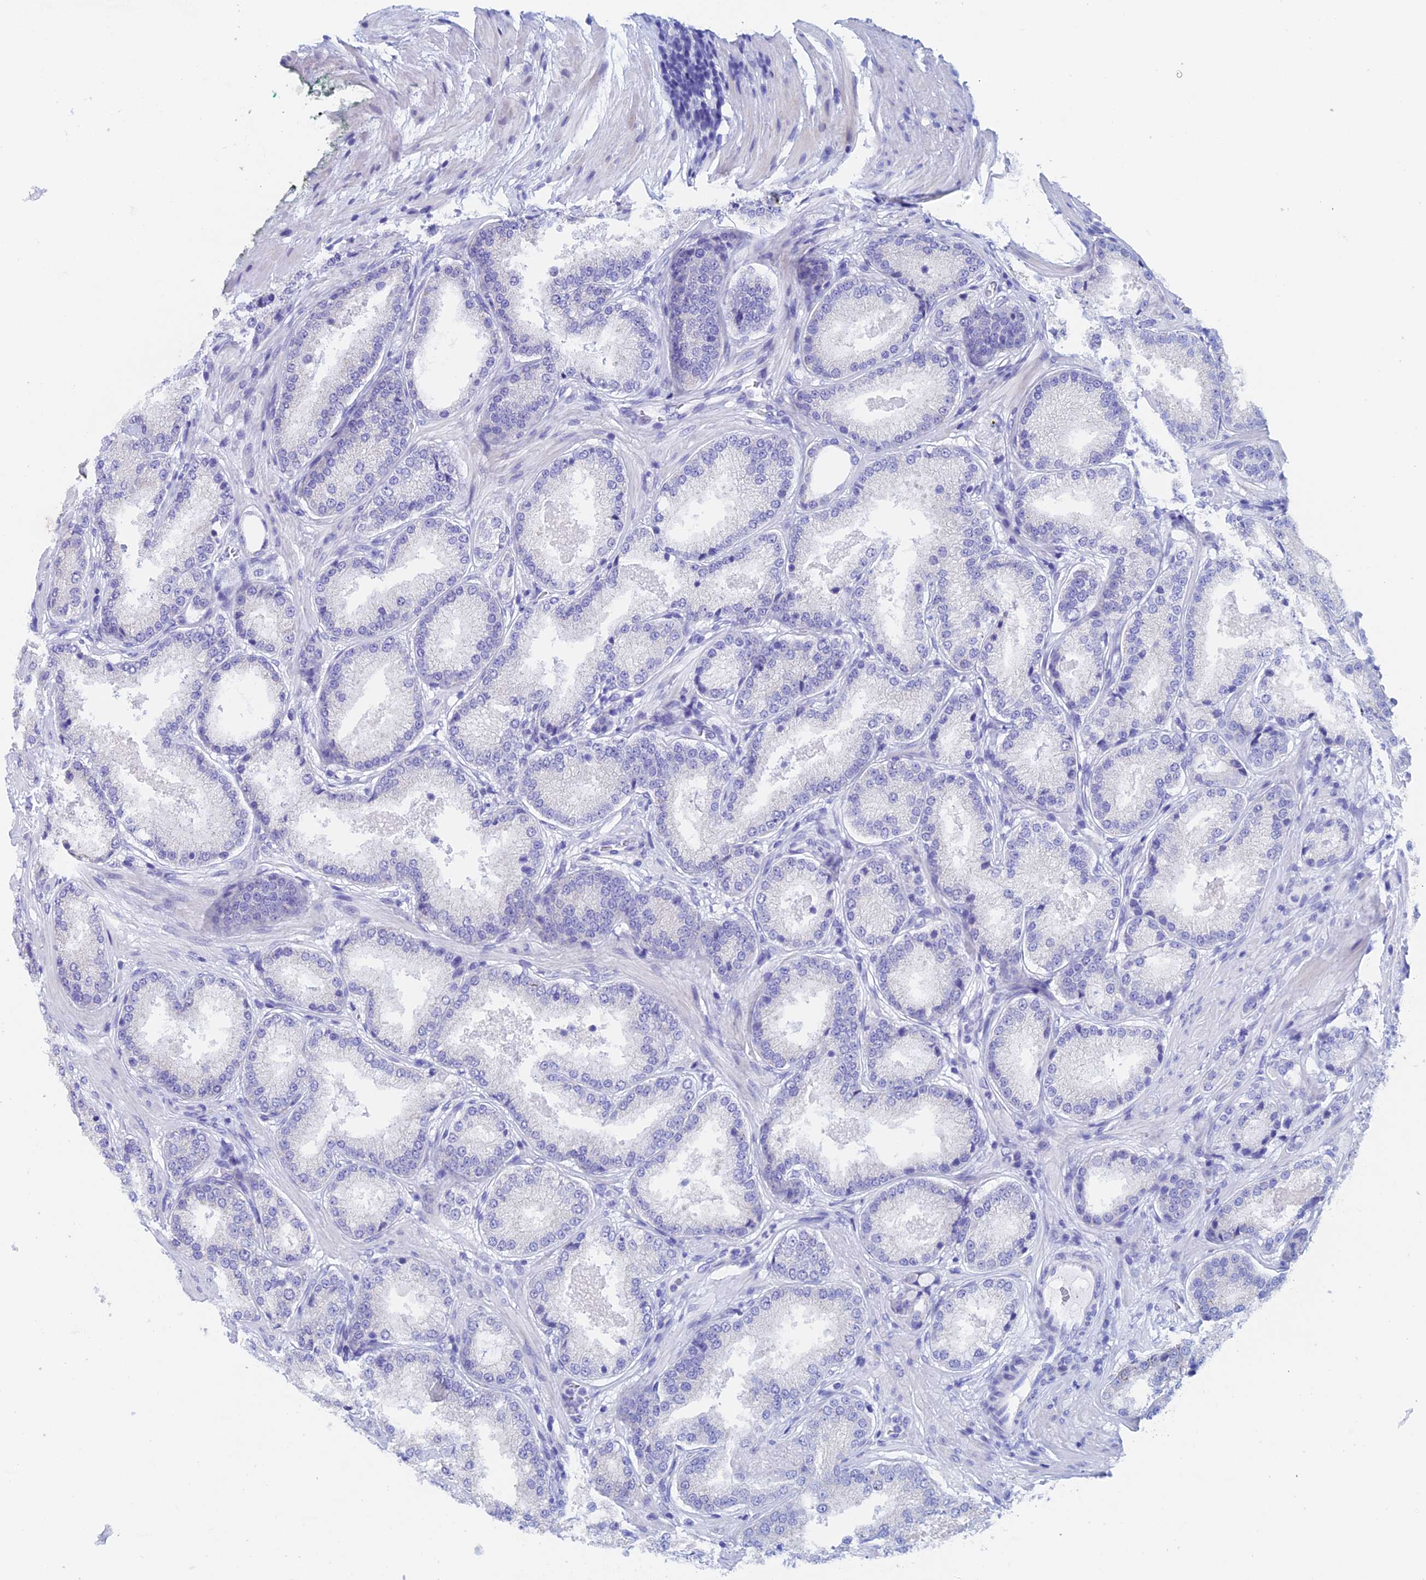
{"staining": {"intensity": "negative", "quantity": "none", "location": "none"}, "tissue": "prostate cancer", "cell_type": "Tumor cells", "image_type": "cancer", "snomed": [{"axis": "morphology", "description": "Adenocarcinoma, Low grade"}, {"axis": "topography", "description": "Prostate"}], "caption": "Photomicrograph shows no protein expression in tumor cells of prostate adenocarcinoma (low-grade) tissue.", "gene": "PSMC3IP", "patient": {"sex": "male", "age": 59}}